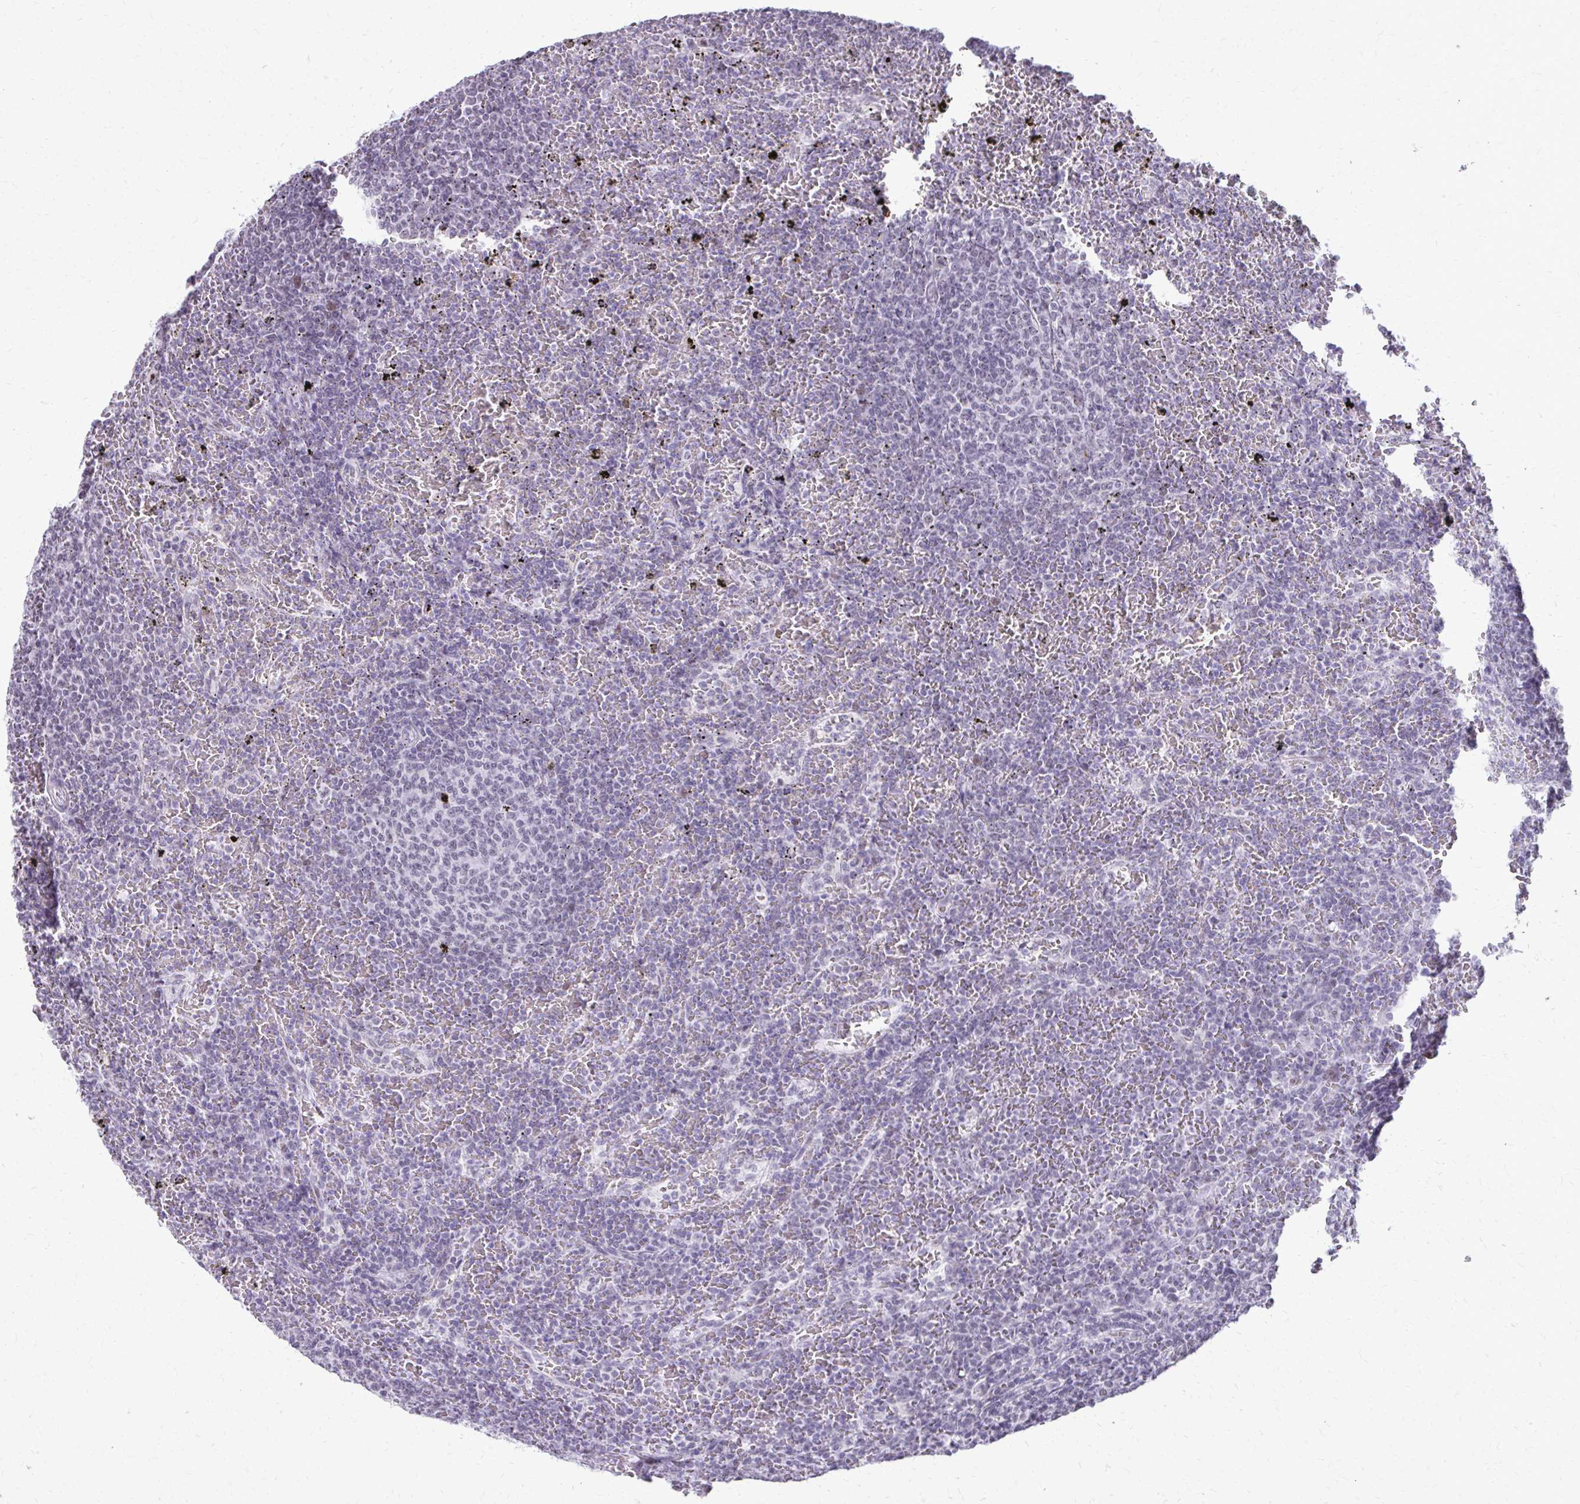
{"staining": {"intensity": "negative", "quantity": "none", "location": "none"}, "tissue": "lymphoma", "cell_type": "Tumor cells", "image_type": "cancer", "snomed": [{"axis": "morphology", "description": "Malignant lymphoma, non-Hodgkin's type, Low grade"}, {"axis": "topography", "description": "Spleen"}], "caption": "Human malignant lymphoma, non-Hodgkin's type (low-grade) stained for a protein using immunohistochemistry displays no staining in tumor cells.", "gene": "SS18", "patient": {"sex": "female", "age": 77}}